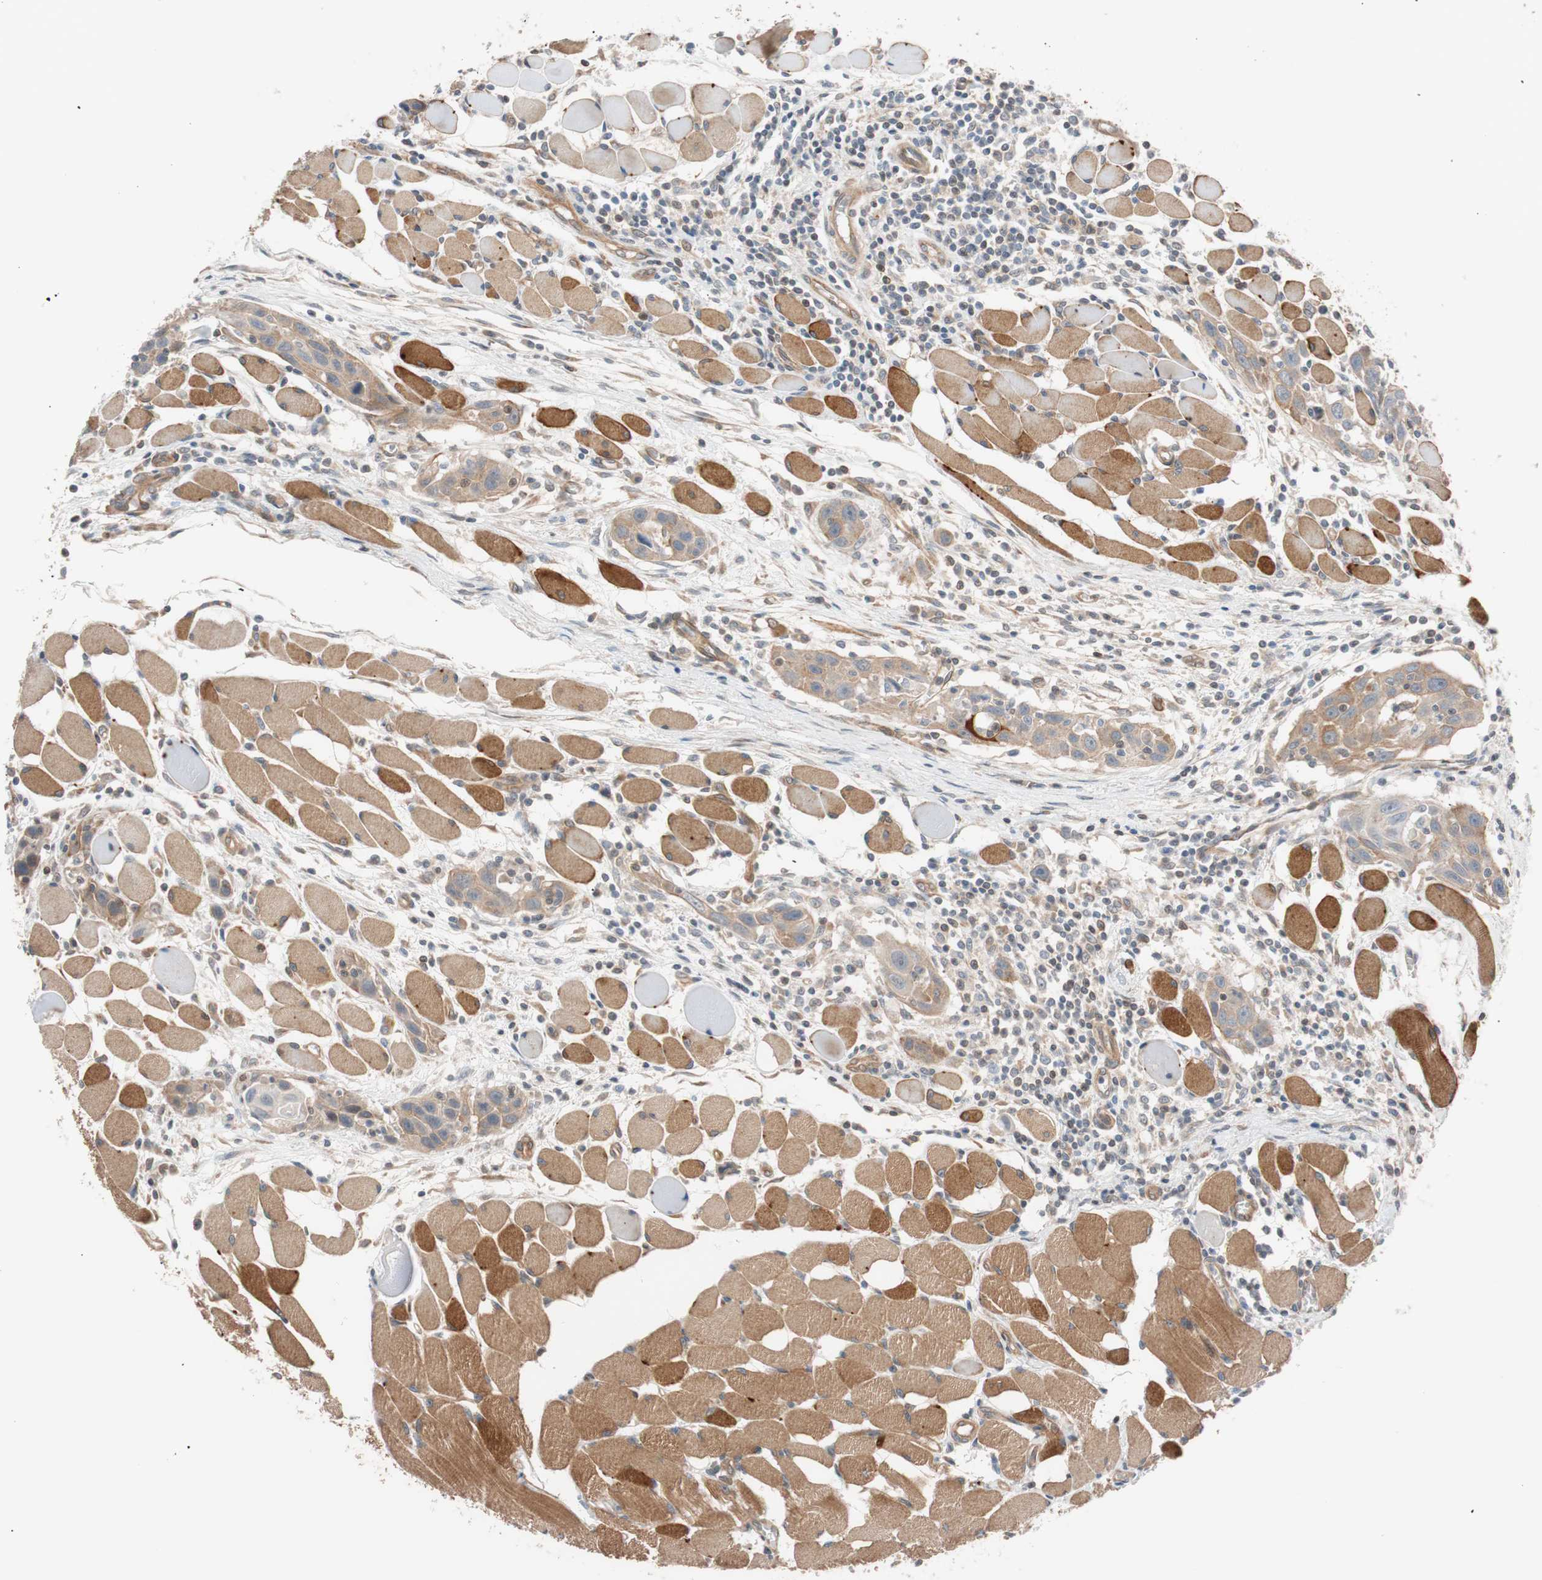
{"staining": {"intensity": "moderate", "quantity": ">75%", "location": "cytoplasmic/membranous"}, "tissue": "head and neck cancer", "cell_type": "Tumor cells", "image_type": "cancer", "snomed": [{"axis": "morphology", "description": "Squamous cell carcinoma, NOS"}, {"axis": "topography", "description": "Oral tissue"}, {"axis": "topography", "description": "Head-Neck"}], "caption": "A medium amount of moderate cytoplasmic/membranous staining is identified in approximately >75% of tumor cells in squamous cell carcinoma (head and neck) tissue.", "gene": "SMG1", "patient": {"sex": "female", "age": 50}}